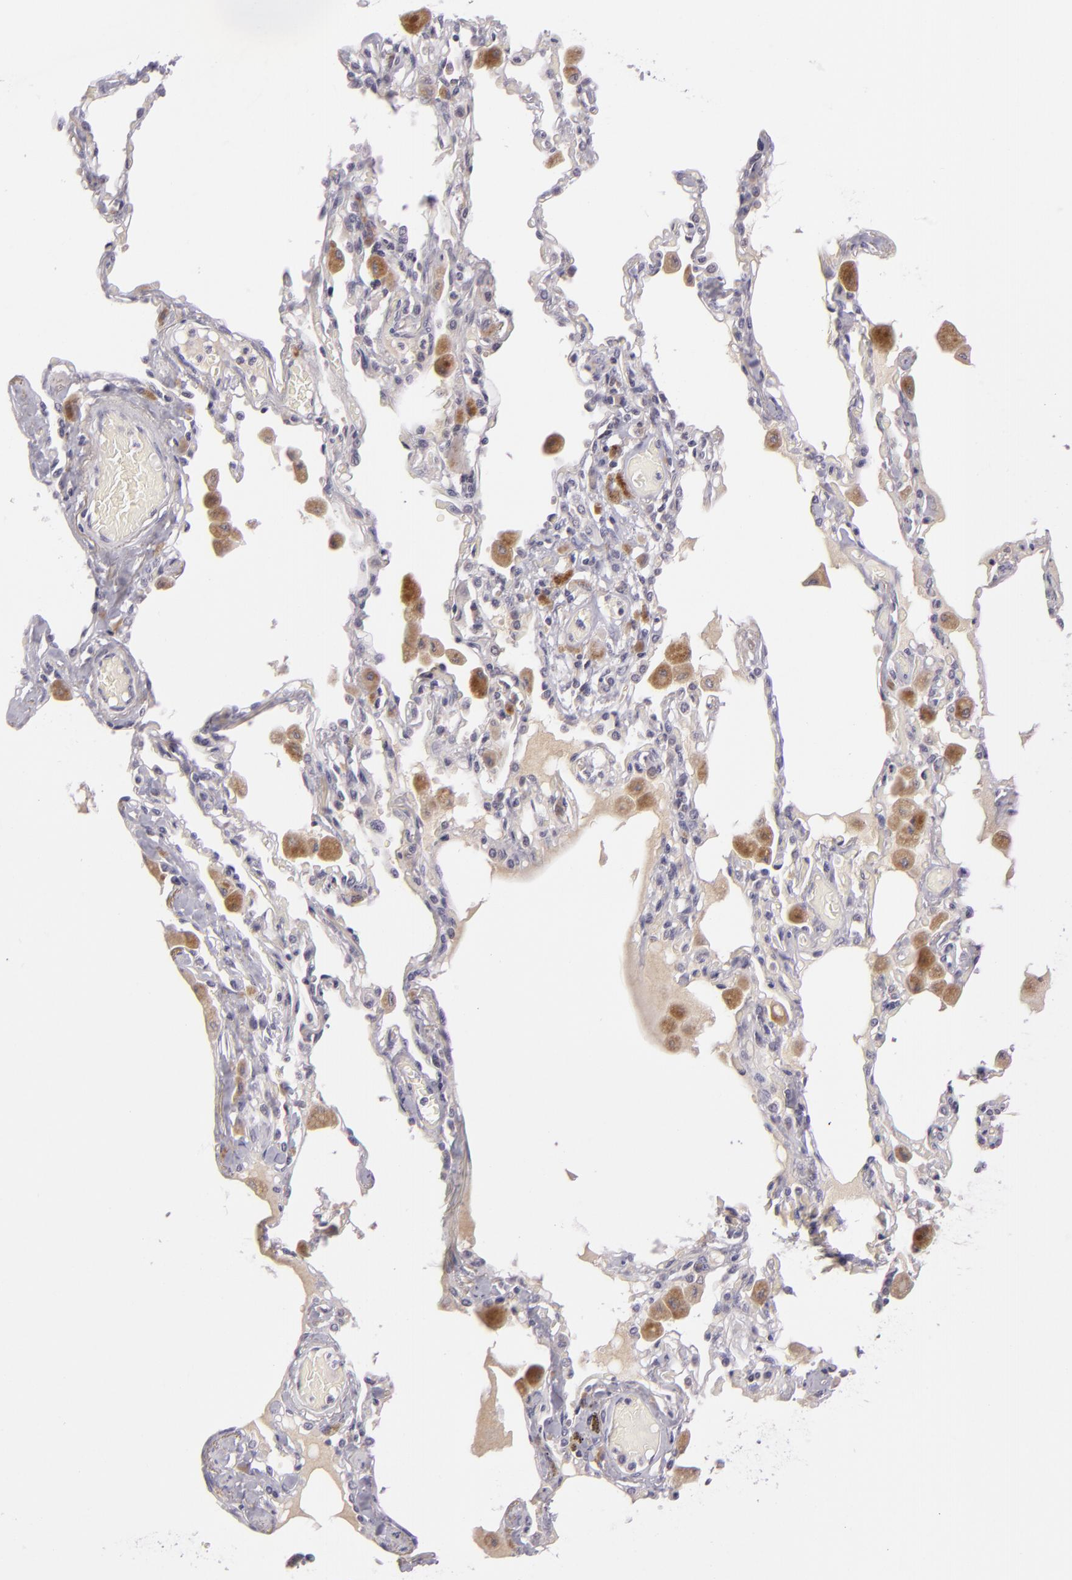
{"staining": {"intensity": "negative", "quantity": "none", "location": "none"}, "tissue": "bronchus", "cell_type": "Respiratory epithelial cells", "image_type": "normal", "snomed": [{"axis": "morphology", "description": "Normal tissue, NOS"}, {"axis": "morphology", "description": "Squamous cell carcinoma, NOS"}, {"axis": "topography", "description": "Bronchus"}, {"axis": "topography", "description": "Lung"}], "caption": "IHC histopathology image of normal bronchus stained for a protein (brown), which displays no staining in respiratory epithelial cells. (Immunohistochemistry (ihc), brightfield microscopy, high magnification).", "gene": "DAG1", "patient": {"sex": "female", "age": 47}}